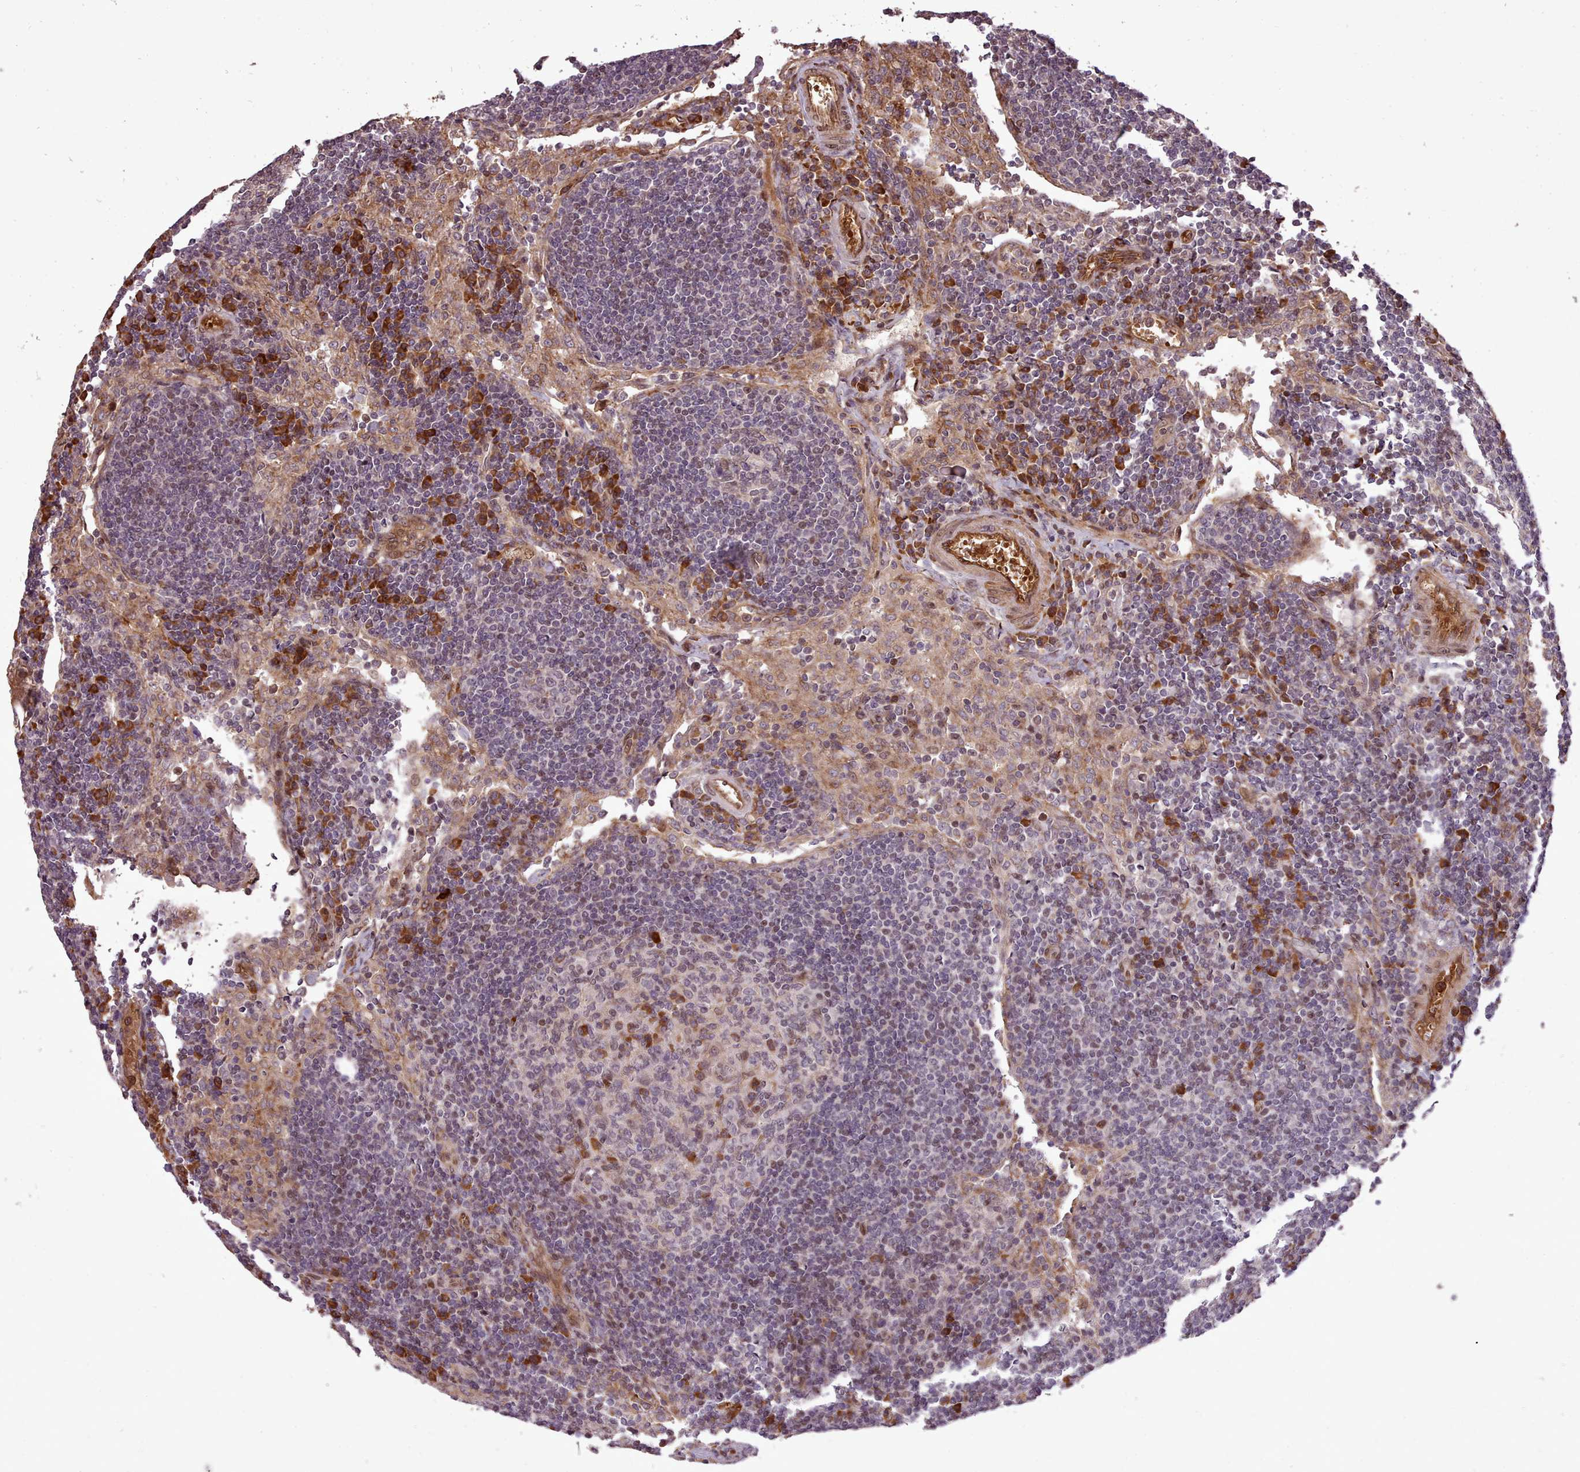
{"staining": {"intensity": "strong", "quantity": "<25%", "location": "cytoplasmic/membranous"}, "tissue": "lymph node", "cell_type": "Germinal center cells", "image_type": "normal", "snomed": [{"axis": "morphology", "description": "Normal tissue, NOS"}, {"axis": "topography", "description": "Lymph node"}], "caption": "Protein analysis of normal lymph node reveals strong cytoplasmic/membranous staining in about <25% of germinal center cells.", "gene": "CABP1", "patient": {"sex": "female", "age": 73}}